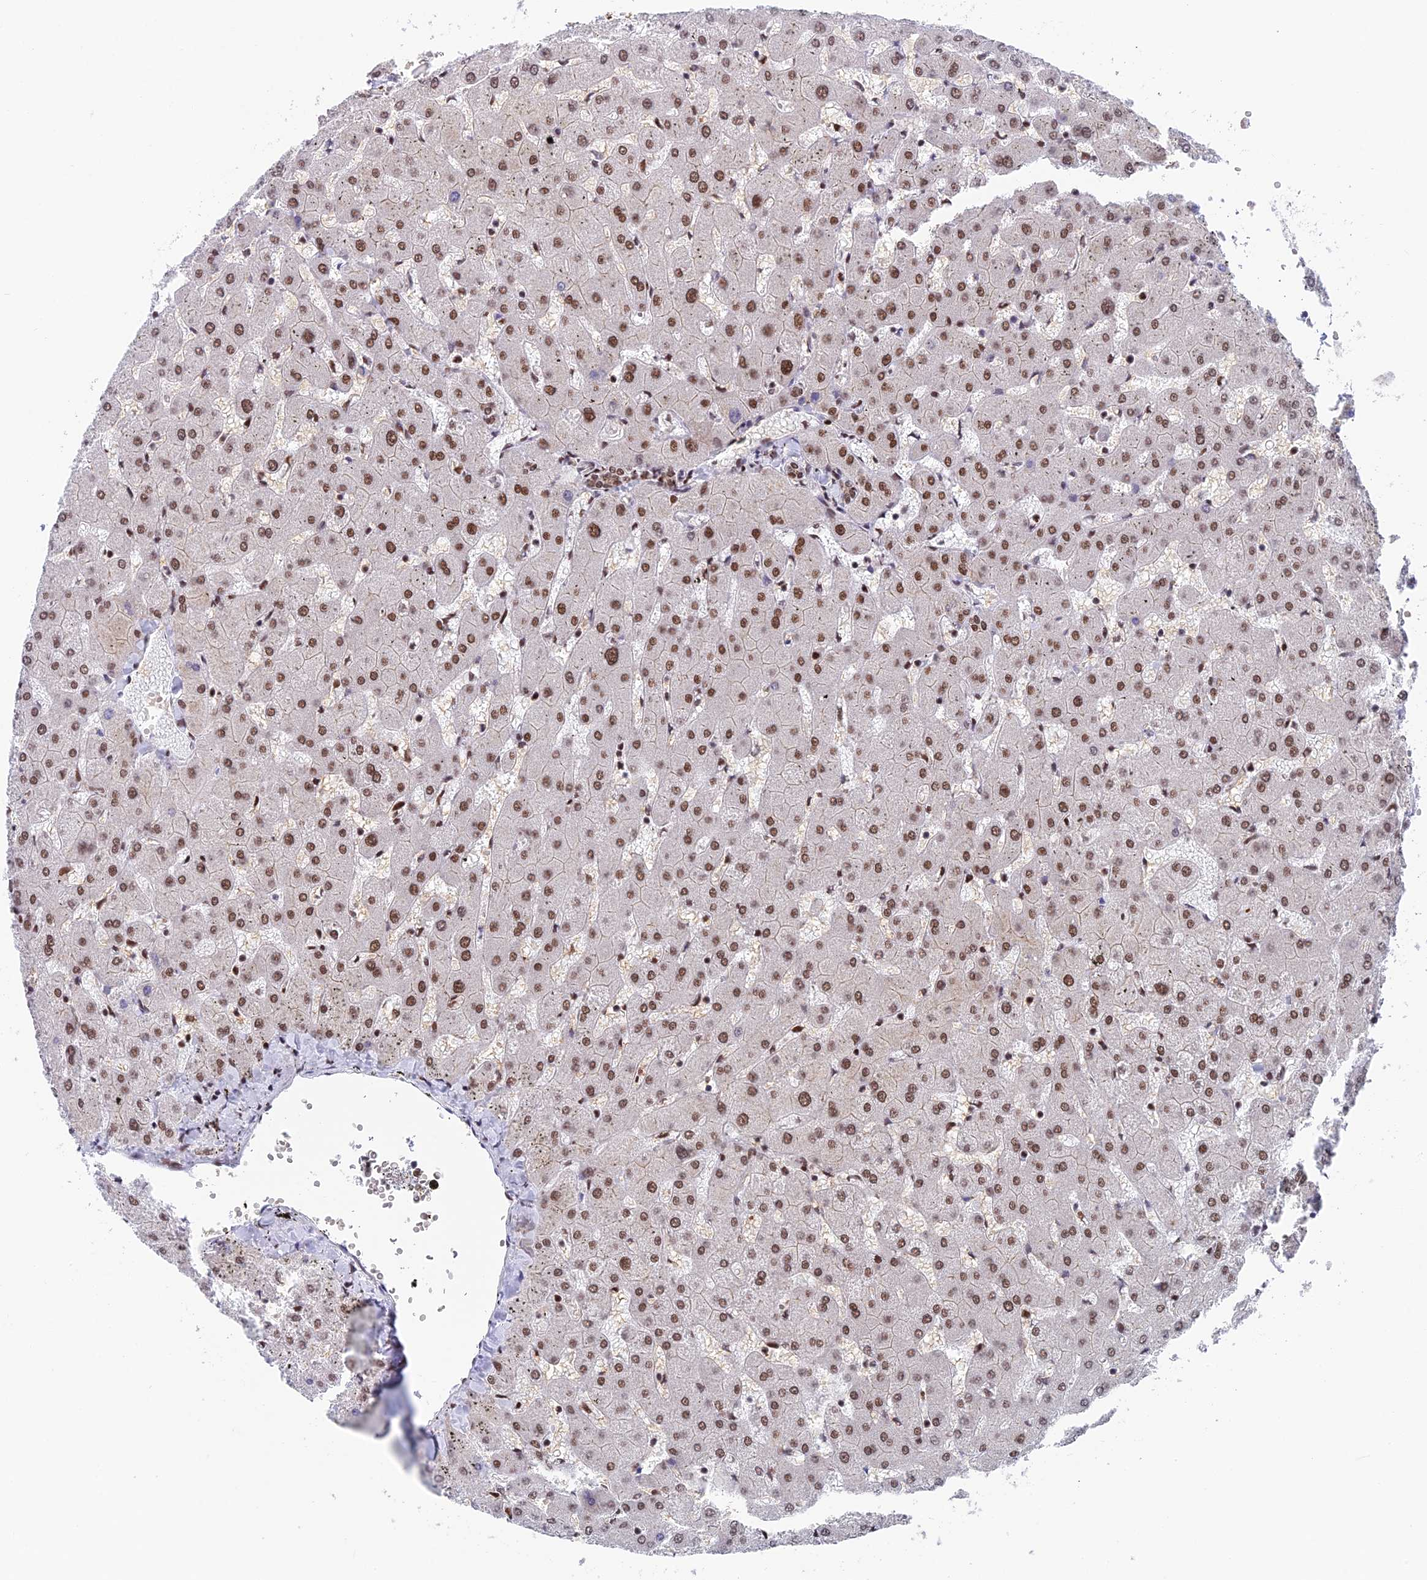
{"staining": {"intensity": "moderate", "quantity": ">75%", "location": "nuclear"}, "tissue": "liver", "cell_type": "Cholangiocytes", "image_type": "normal", "snomed": [{"axis": "morphology", "description": "Normal tissue, NOS"}, {"axis": "topography", "description": "Liver"}], "caption": "Immunohistochemistry of unremarkable liver shows medium levels of moderate nuclear expression in about >75% of cholangiocytes. The staining was performed using DAB (3,3'-diaminobenzidine) to visualize the protein expression in brown, while the nuclei were stained in blue with hematoxylin (Magnification: 20x).", "gene": "EEF1AKMT3", "patient": {"sex": "female", "age": 63}}